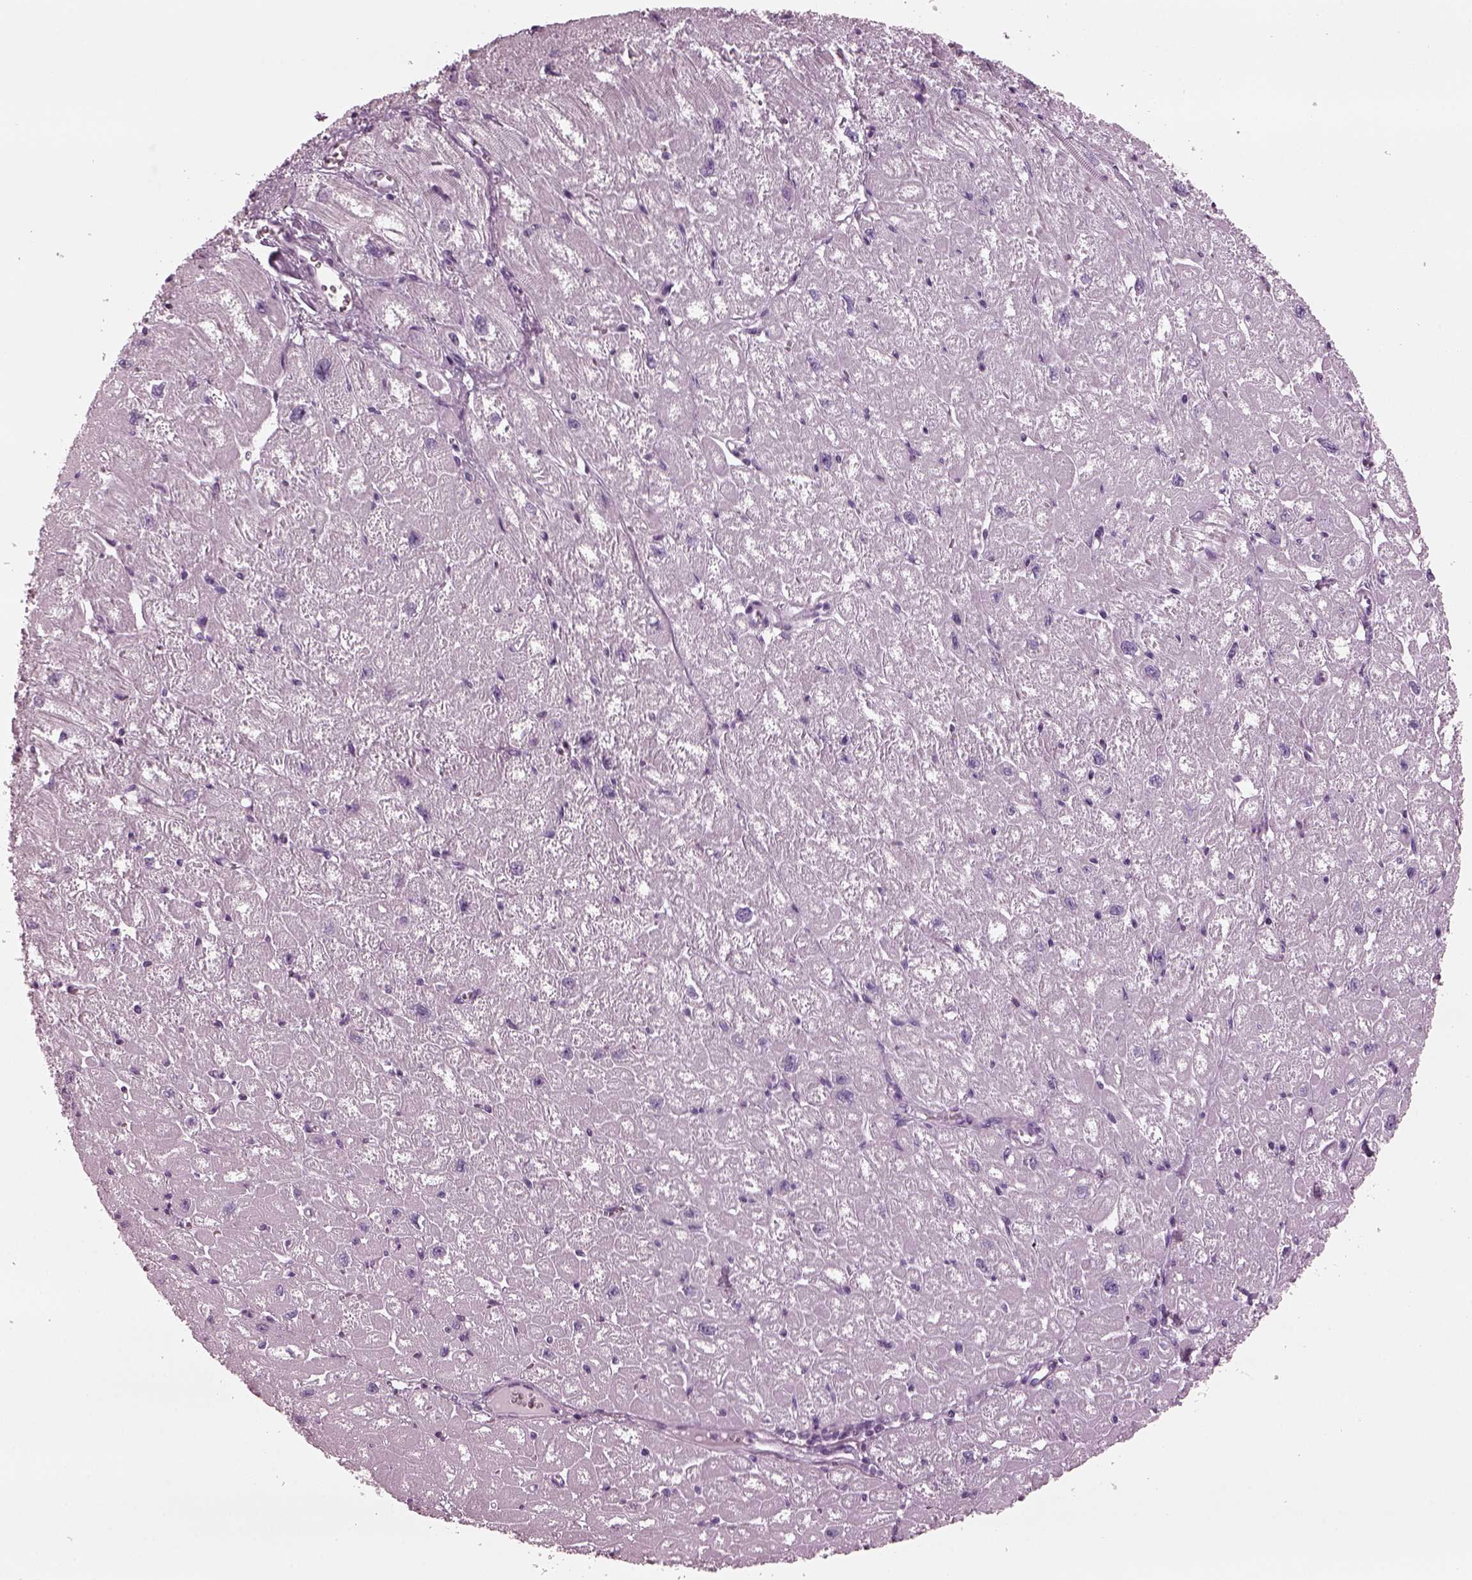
{"staining": {"intensity": "negative", "quantity": "none", "location": "none"}, "tissue": "heart muscle", "cell_type": "Cardiomyocytes", "image_type": "normal", "snomed": [{"axis": "morphology", "description": "Normal tissue, NOS"}, {"axis": "topography", "description": "Heart"}], "caption": "This is an immunohistochemistry (IHC) image of unremarkable heart muscle. There is no expression in cardiomyocytes.", "gene": "TPPP2", "patient": {"sex": "male", "age": 61}}